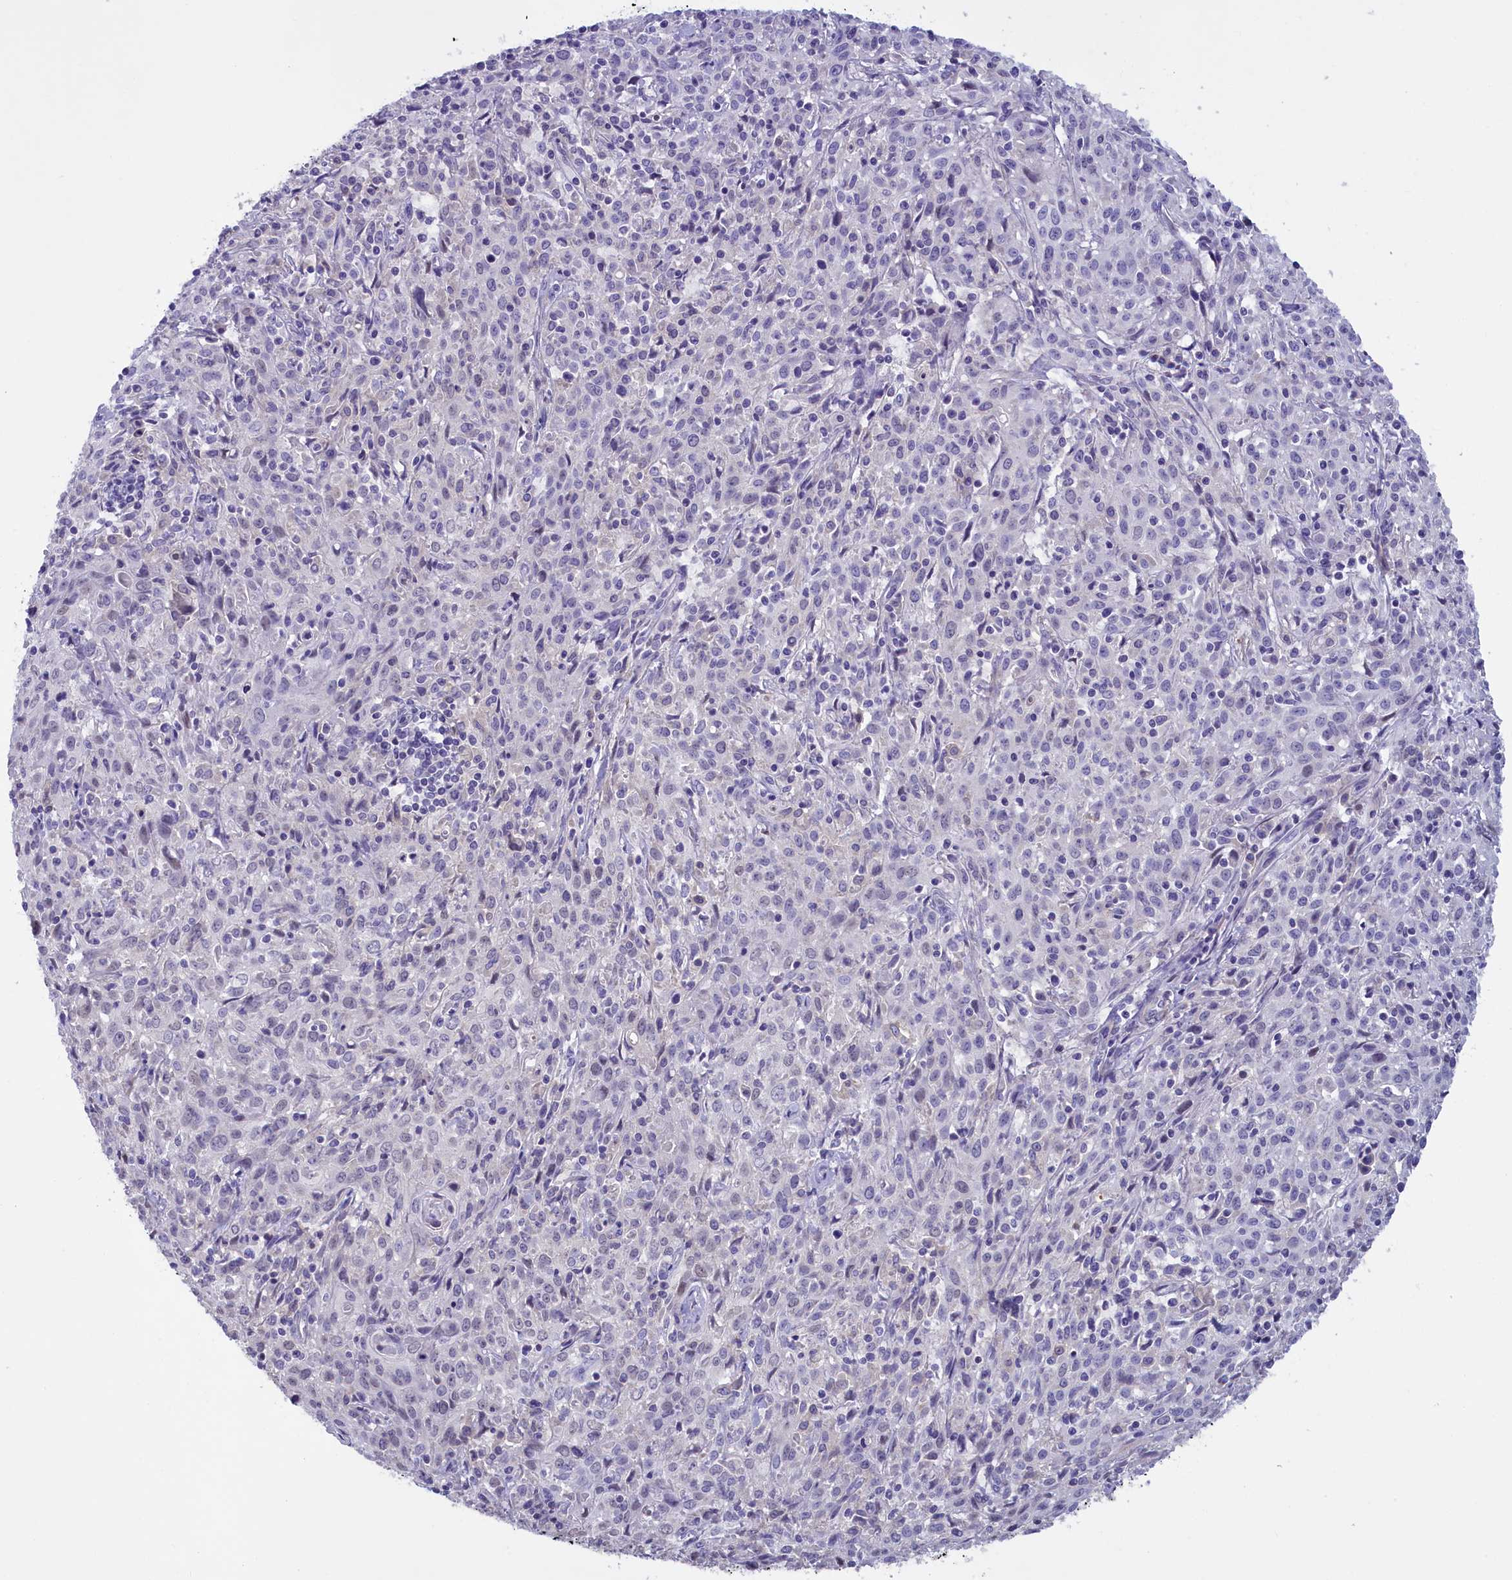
{"staining": {"intensity": "negative", "quantity": "none", "location": "none"}, "tissue": "cervical cancer", "cell_type": "Tumor cells", "image_type": "cancer", "snomed": [{"axis": "morphology", "description": "Squamous cell carcinoma, NOS"}, {"axis": "topography", "description": "Cervix"}], "caption": "There is no significant staining in tumor cells of cervical cancer.", "gene": "IGSF6", "patient": {"sex": "female", "age": 57}}